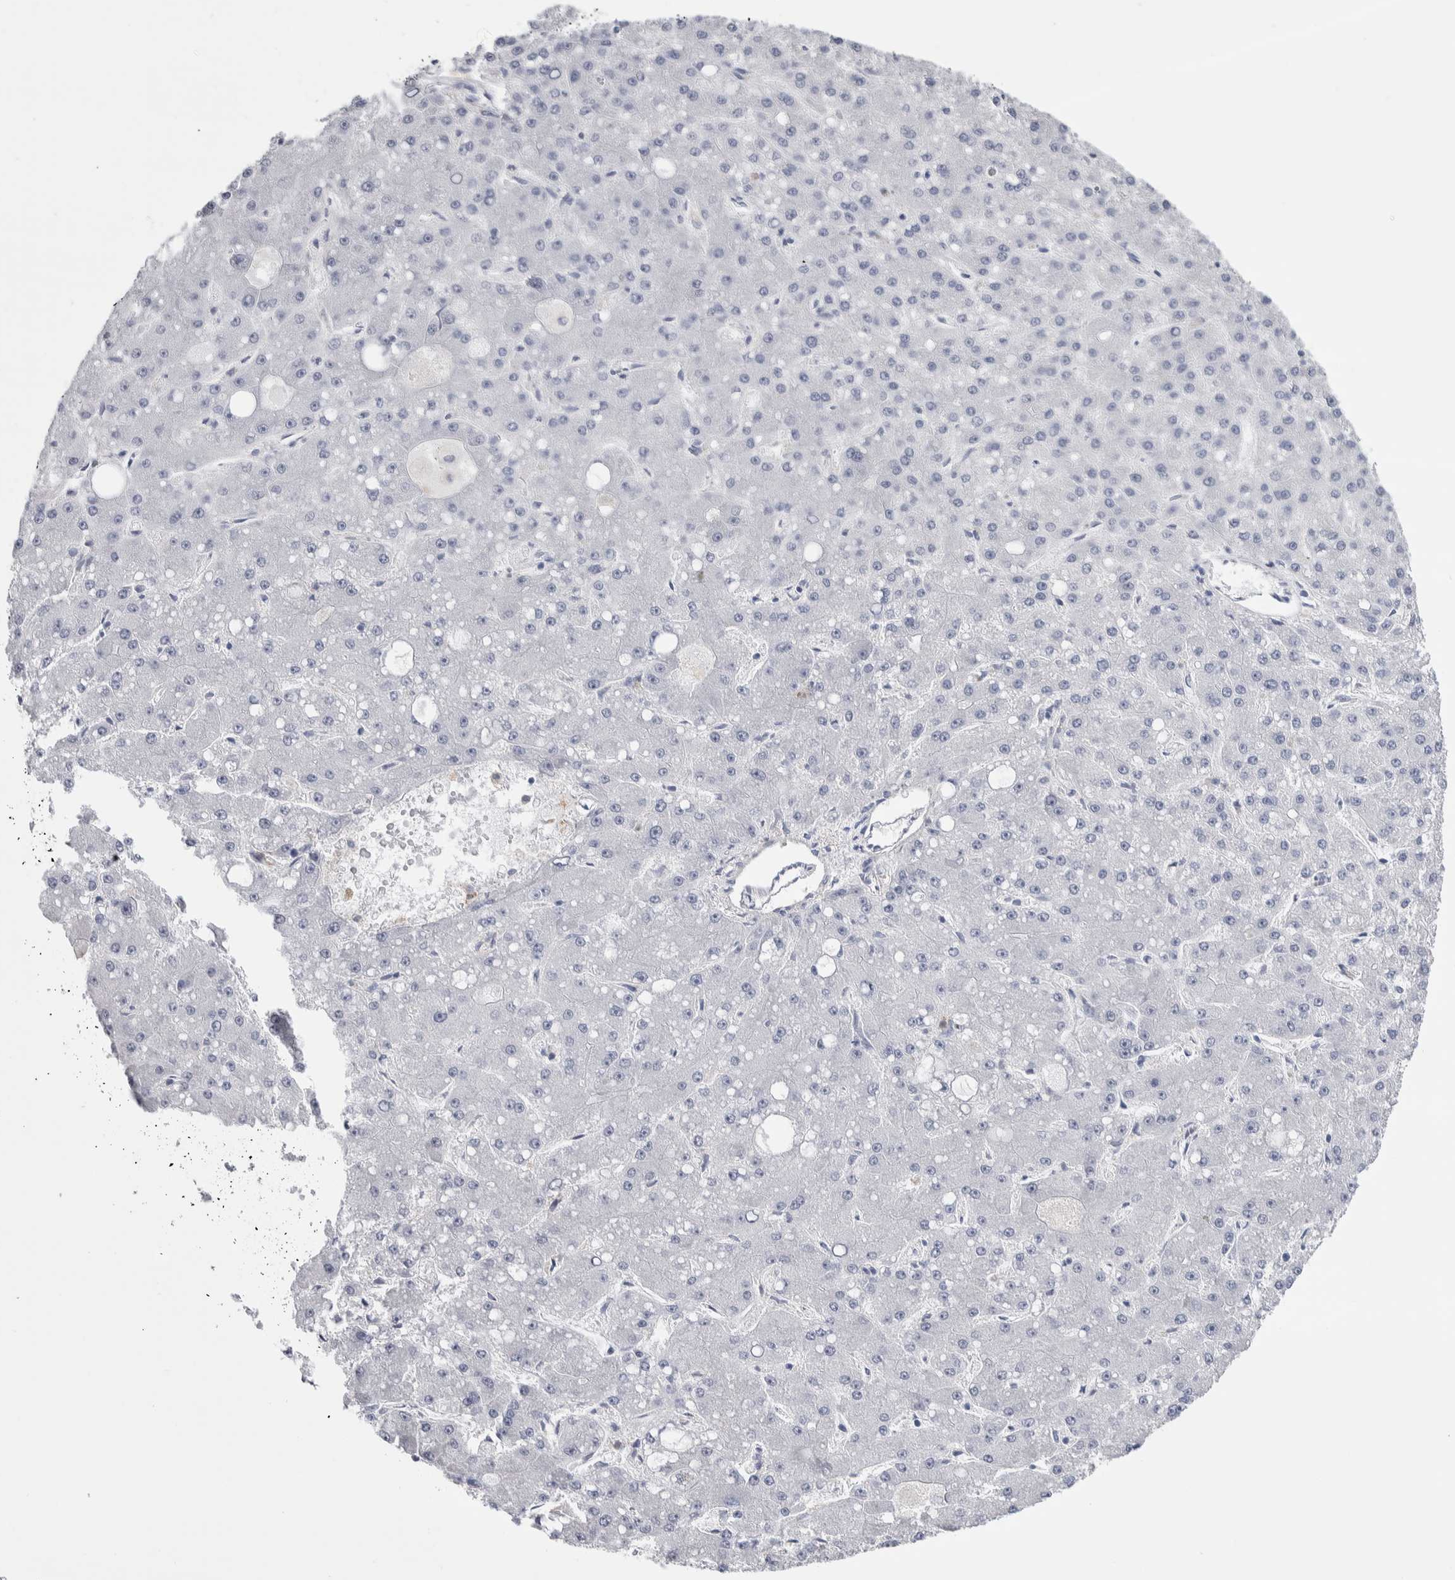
{"staining": {"intensity": "negative", "quantity": "none", "location": "none"}, "tissue": "liver cancer", "cell_type": "Tumor cells", "image_type": "cancer", "snomed": [{"axis": "morphology", "description": "Carcinoma, Hepatocellular, NOS"}, {"axis": "topography", "description": "Liver"}], "caption": "This is an immunohistochemistry (IHC) image of liver cancer. There is no staining in tumor cells.", "gene": "LURAP1L", "patient": {"sex": "male", "age": 67}}